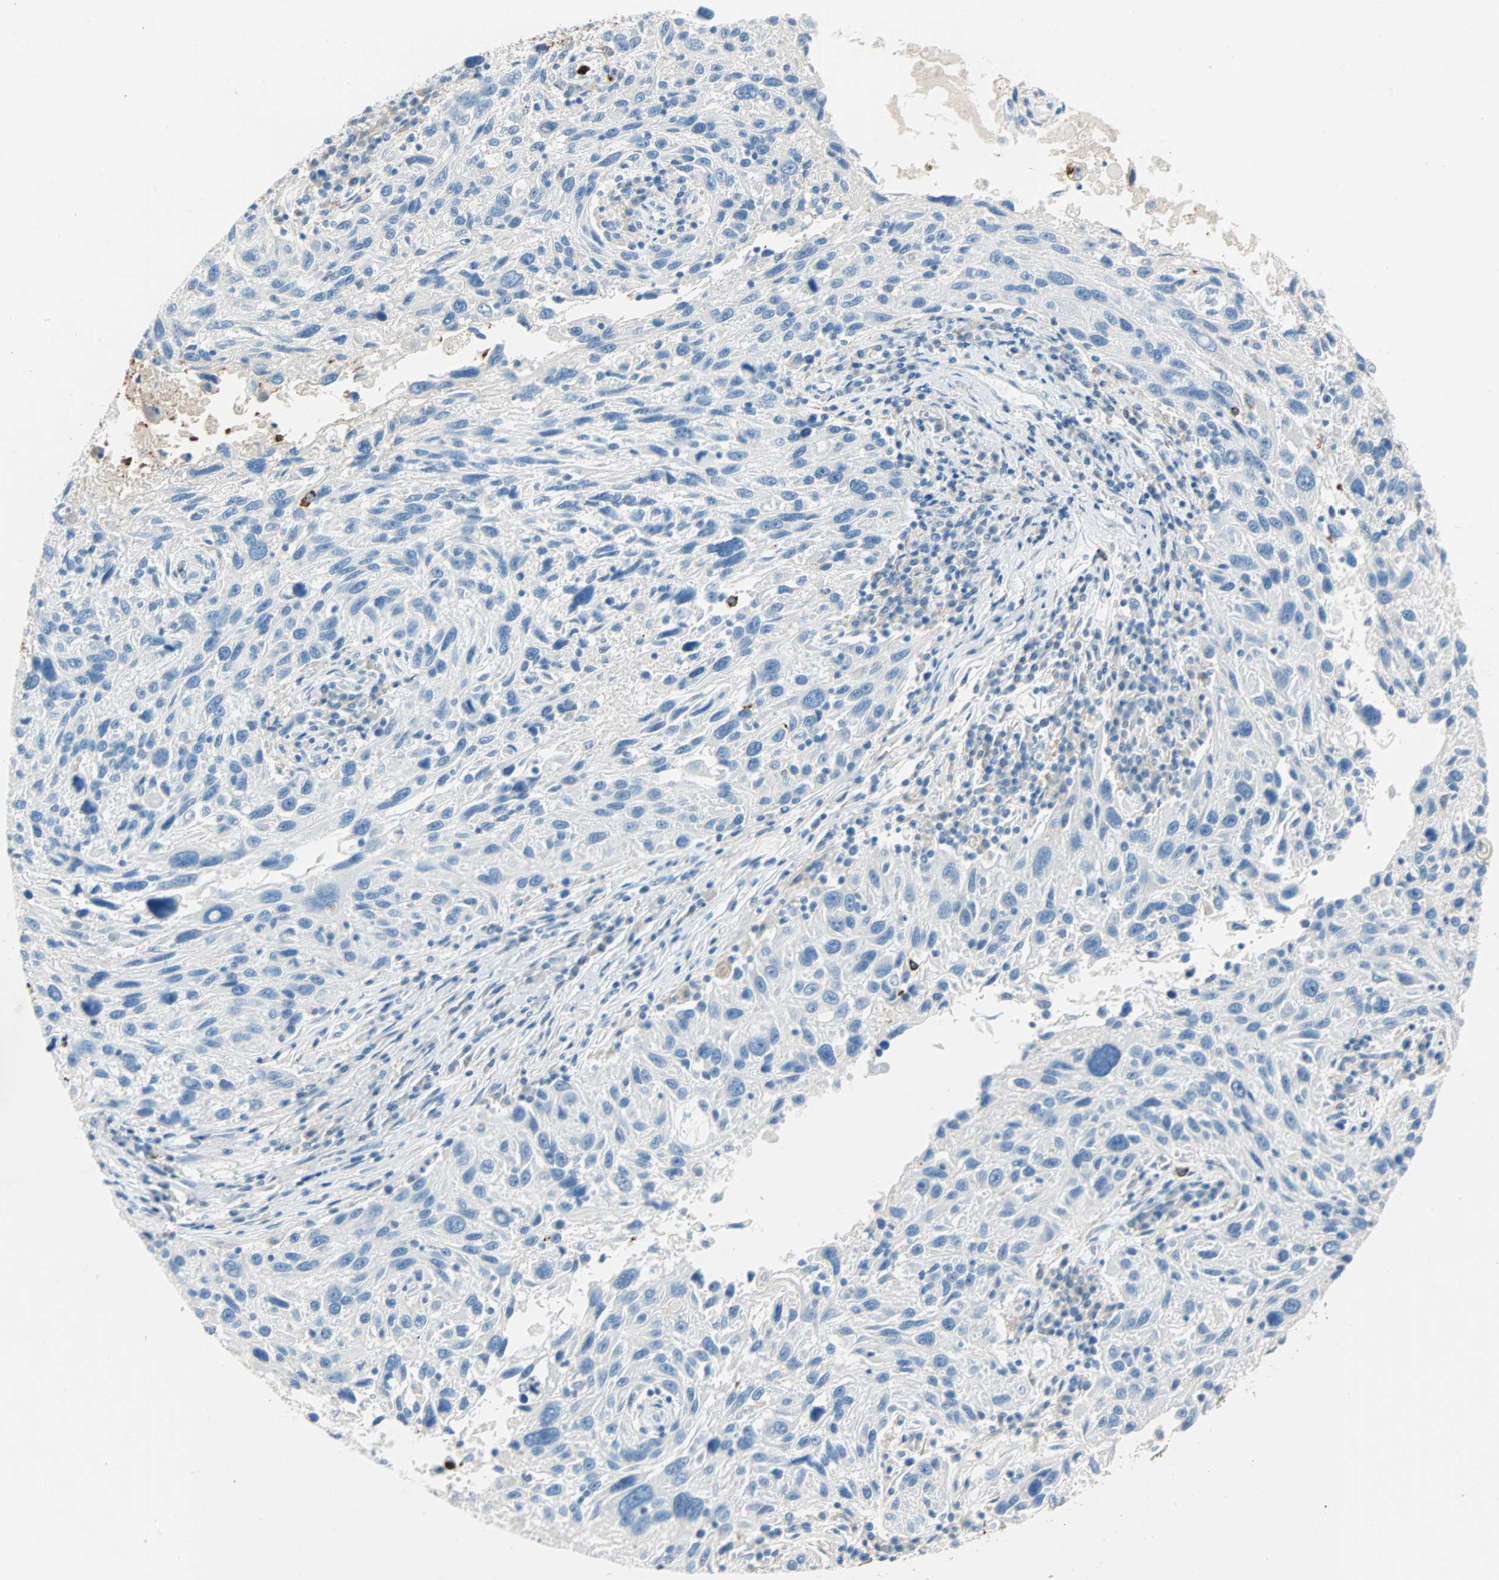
{"staining": {"intensity": "negative", "quantity": "none", "location": "none"}, "tissue": "melanoma", "cell_type": "Tumor cells", "image_type": "cancer", "snomed": [{"axis": "morphology", "description": "Malignant melanoma, NOS"}, {"axis": "topography", "description": "Skin"}], "caption": "Tumor cells are negative for brown protein staining in malignant melanoma.", "gene": "CLEC4A", "patient": {"sex": "male", "age": 53}}